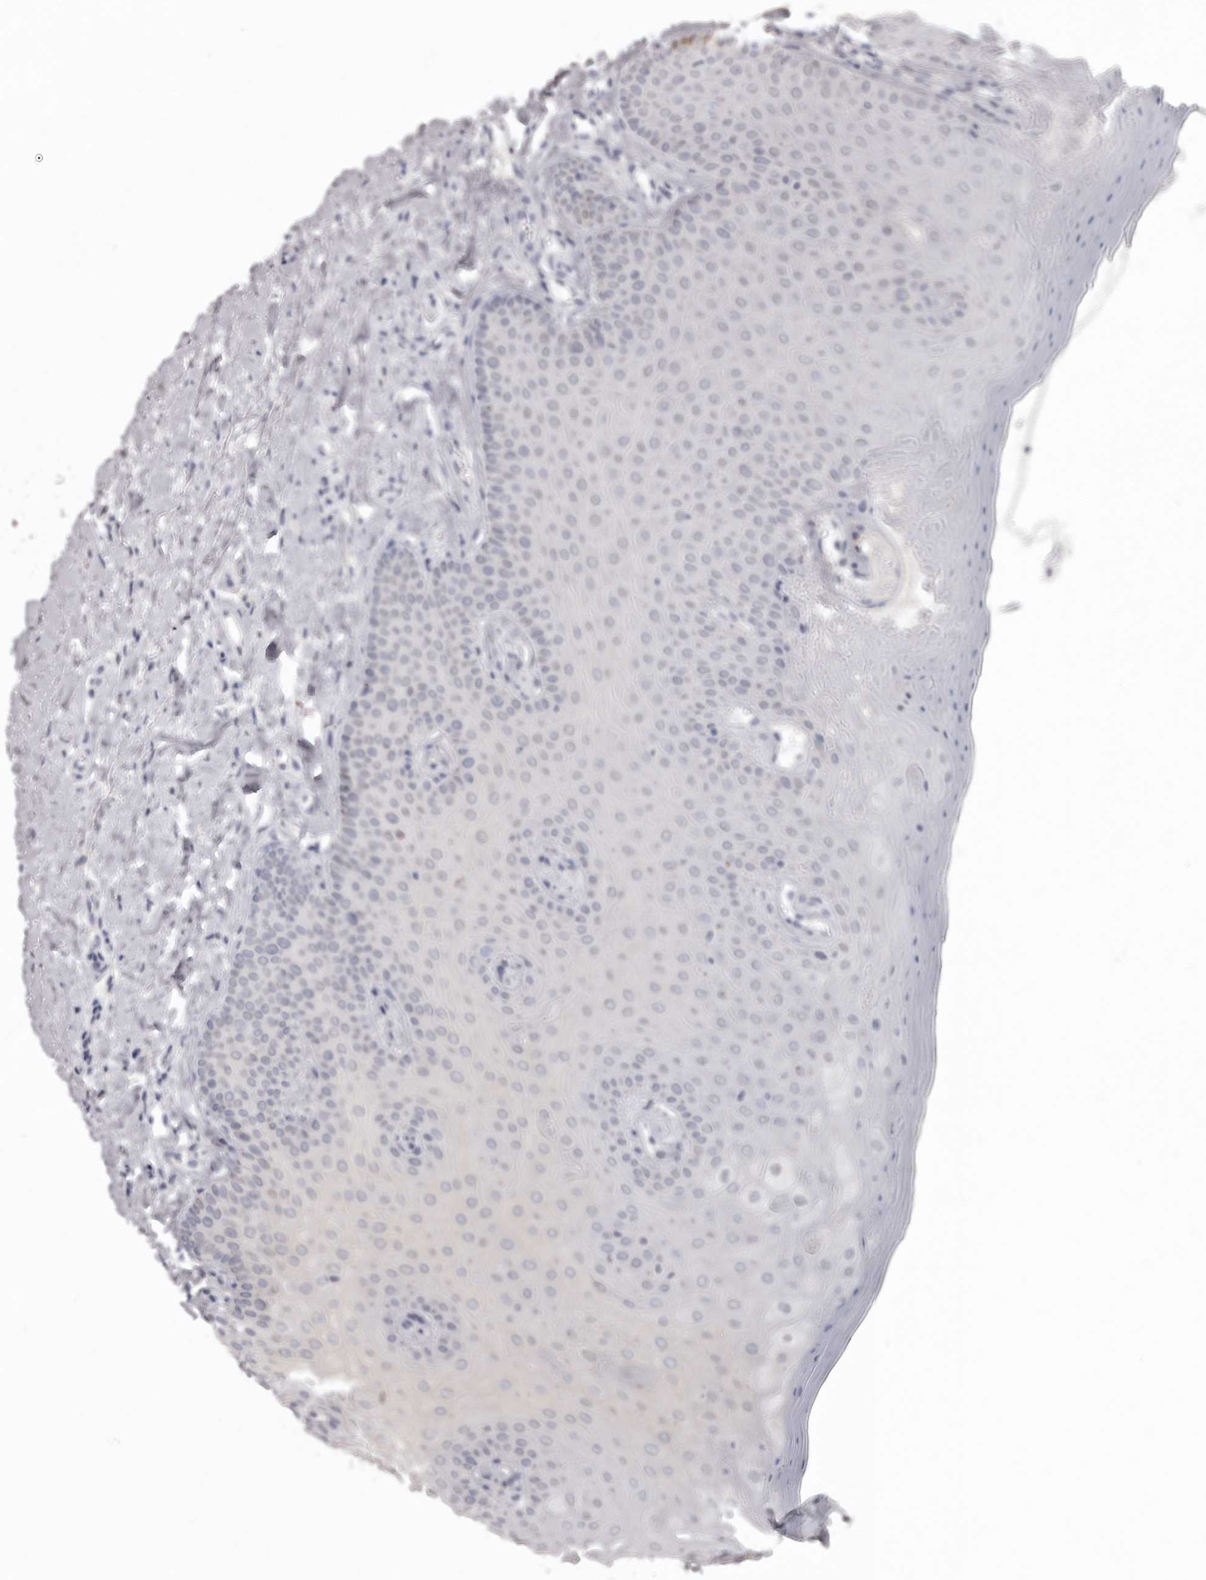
{"staining": {"intensity": "negative", "quantity": "none", "location": "none"}, "tissue": "oral mucosa", "cell_type": "Squamous epithelial cells", "image_type": "normal", "snomed": [{"axis": "morphology", "description": "Normal tissue, NOS"}, {"axis": "topography", "description": "Oral tissue"}], "caption": "An image of oral mucosa stained for a protein displays no brown staining in squamous epithelial cells.", "gene": "SULT1E1", "patient": {"sex": "female", "age": 31}}